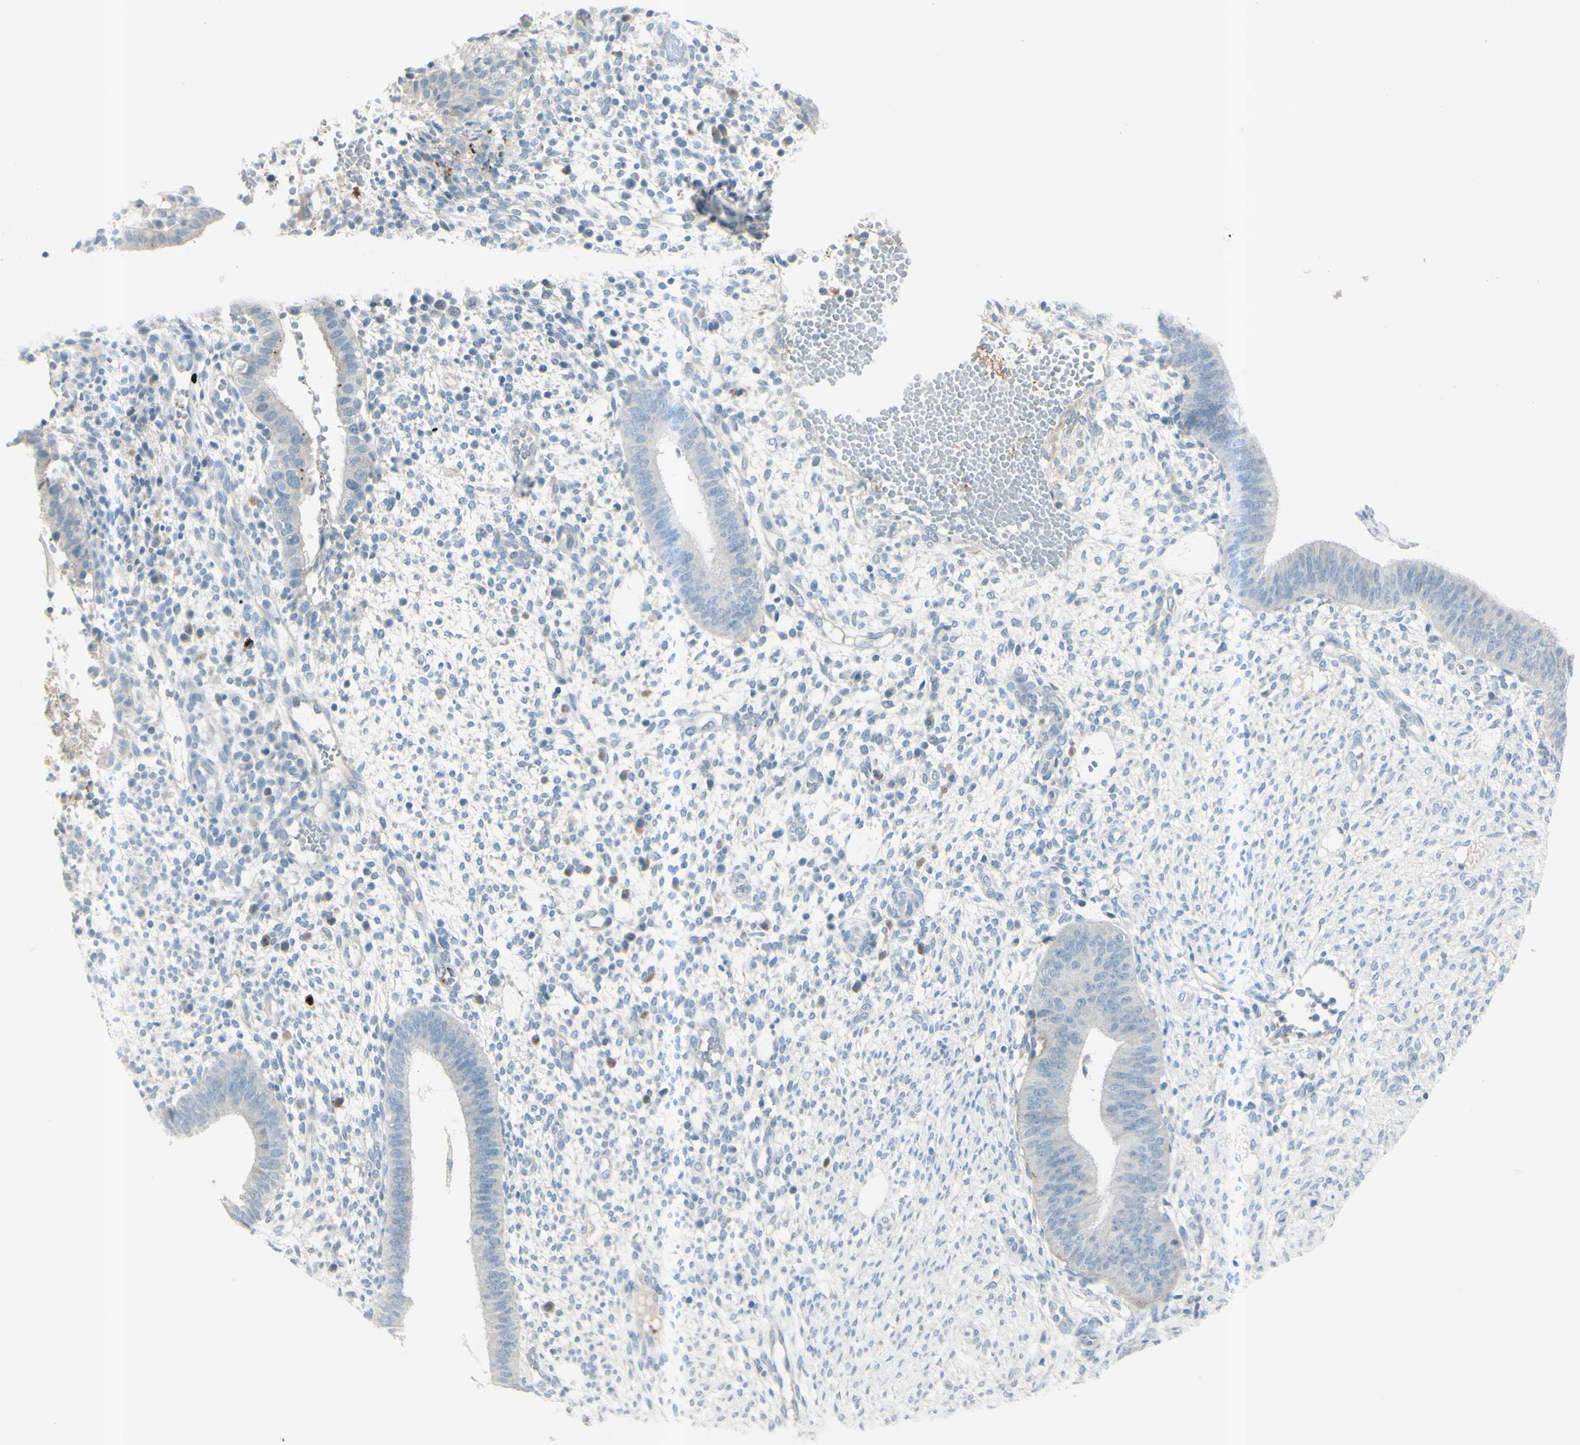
{"staining": {"intensity": "negative", "quantity": "none", "location": "none"}, "tissue": "endometrium", "cell_type": "Cells in endometrial stroma", "image_type": "normal", "snomed": [{"axis": "morphology", "description": "Normal tissue, NOS"}, {"axis": "topography", "description": "Endometrium"}], "caption": "DAB immunohistochemical staining of unremarkable human endometrium demonstrates no significant expression in cells in endometrial stroma.", "gene": "GPR34", "patient": {"sex": "female", "age": 35}}